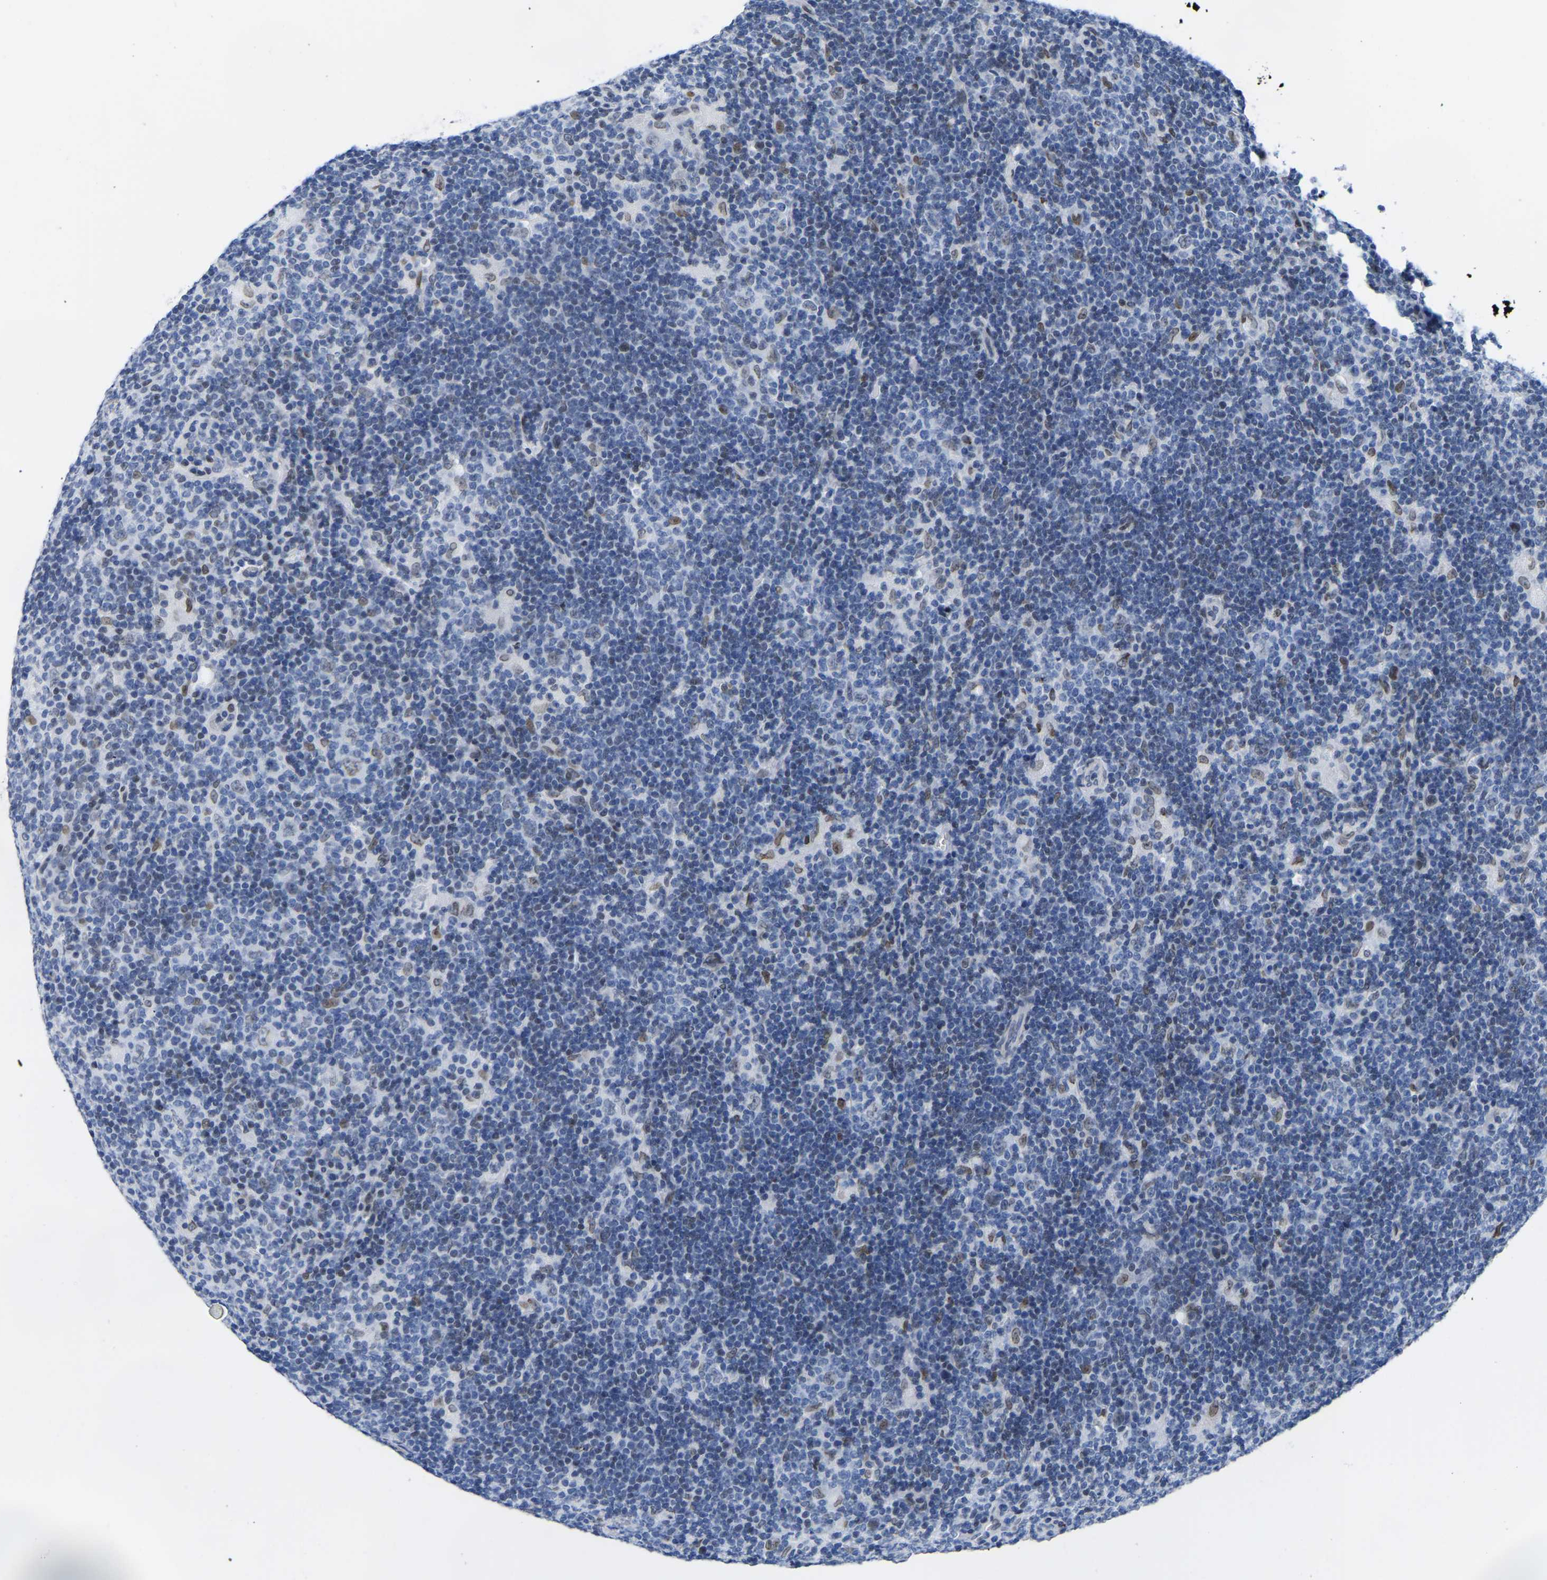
{"staining": {"intensity": "weak", "quantity": "25%-75%", "location": "nuclear"}, "tissue": "lymphoma", "cell_type": "Tumor cells", "image_type": "cancer", "snomed": [{"axis": "morphology", "description": "Hodgkin's disease, NOS"}, {"axis": "topography", "description": "Lymph node"}], "caption": "The micrograph reveals a brown stain indicating the presence of a protein in the nuclear of tumor cells in lymphoma.", "gene": "UPK3A", "patient": {"sex": "female", "age": 57}}